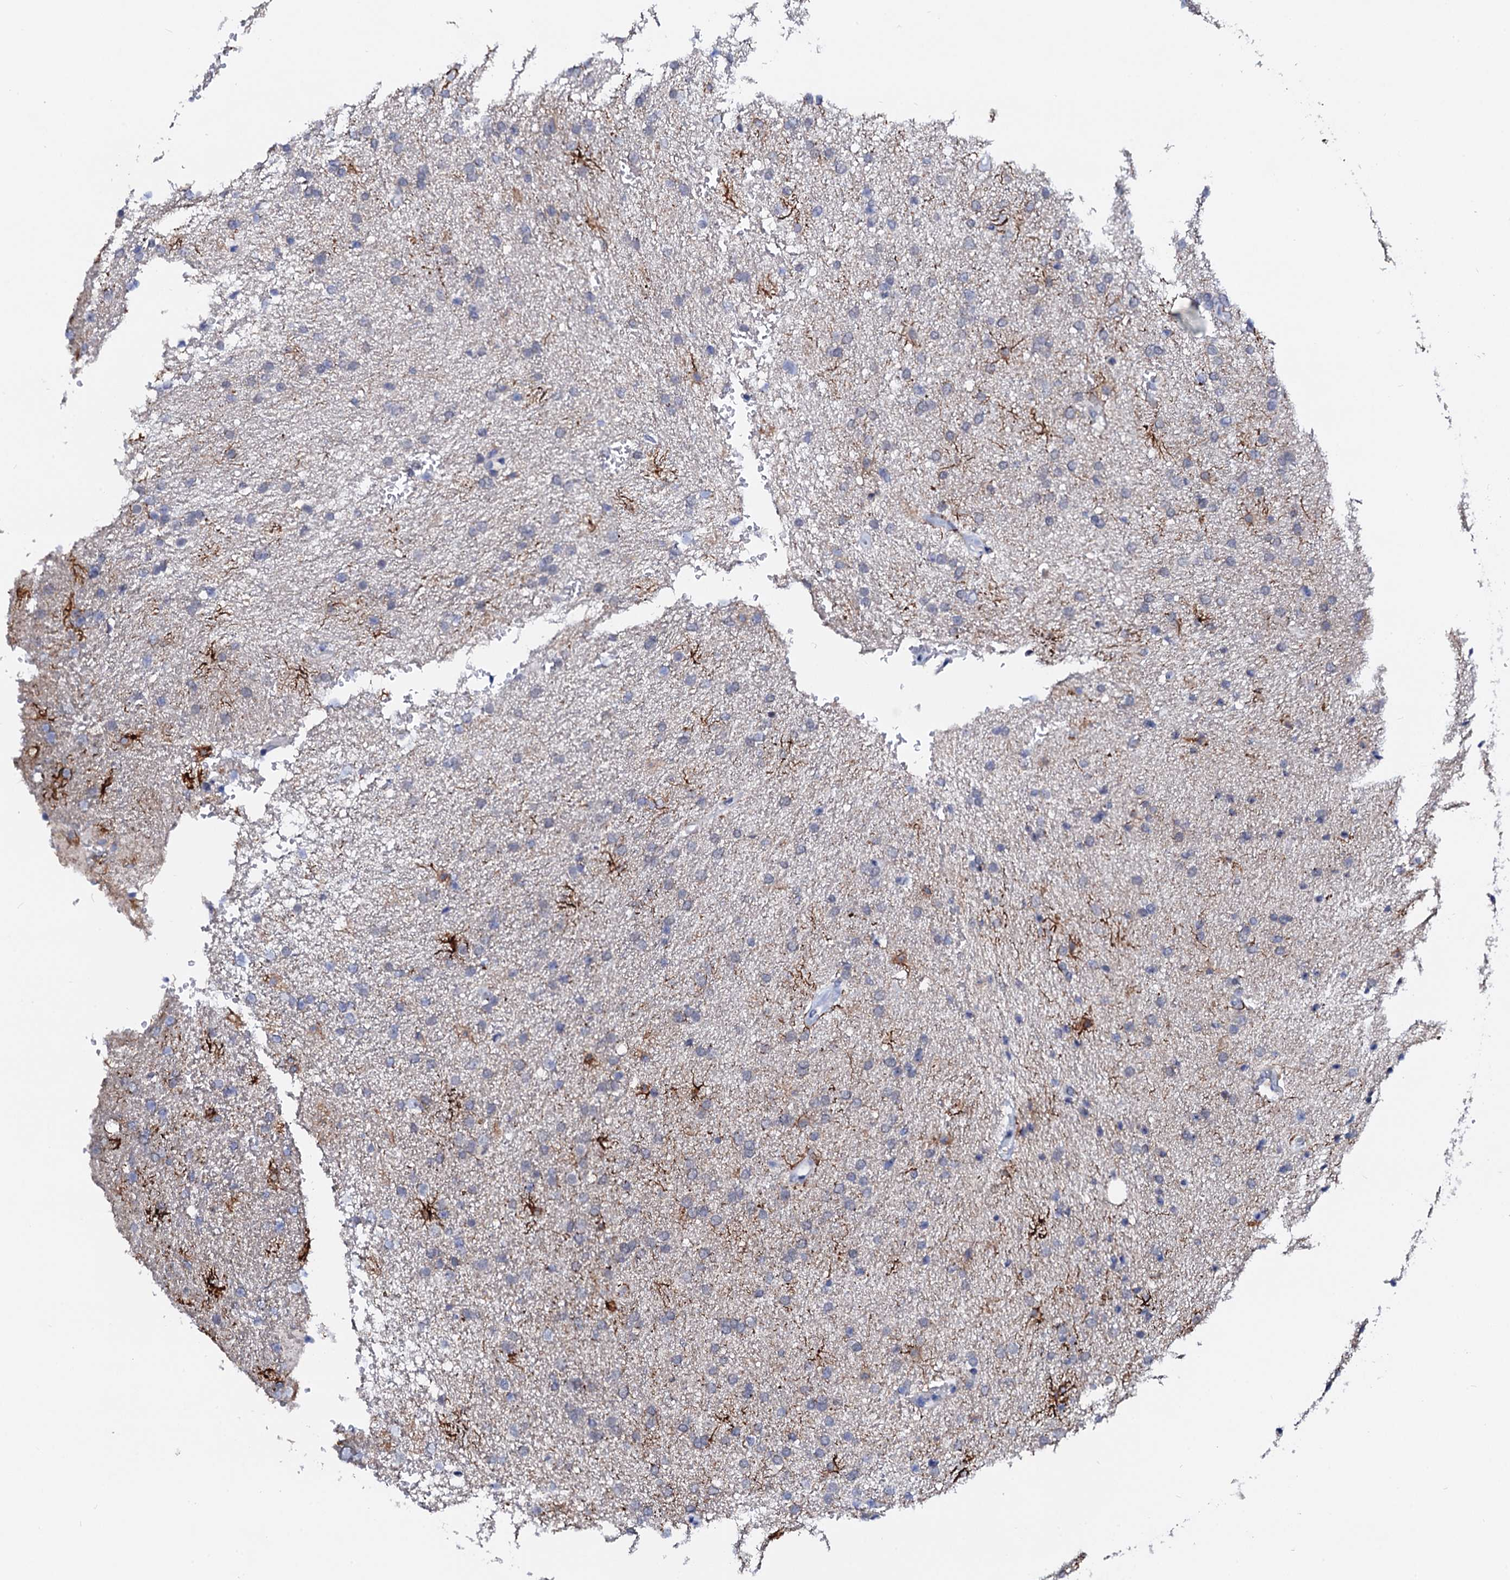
{"staining": {"intensity": "negative", "quantity": "none", "location": "none"}, "tissue": "glioma", "cell_type": "Tumor cells", "image_type": "cancer", "snomed": [{"axis": "morphology", "description": "Glioma, malignant, High grade"}, {"axis": "topography", "description": "Brain"}], "caption": "High power microscopy histopathology image of an immunohistochemistry image of glioma, revealing no significant positivity in tumor cells.", "gene": "C16orf87", "patient": {"sex": "male", "age": 72}}